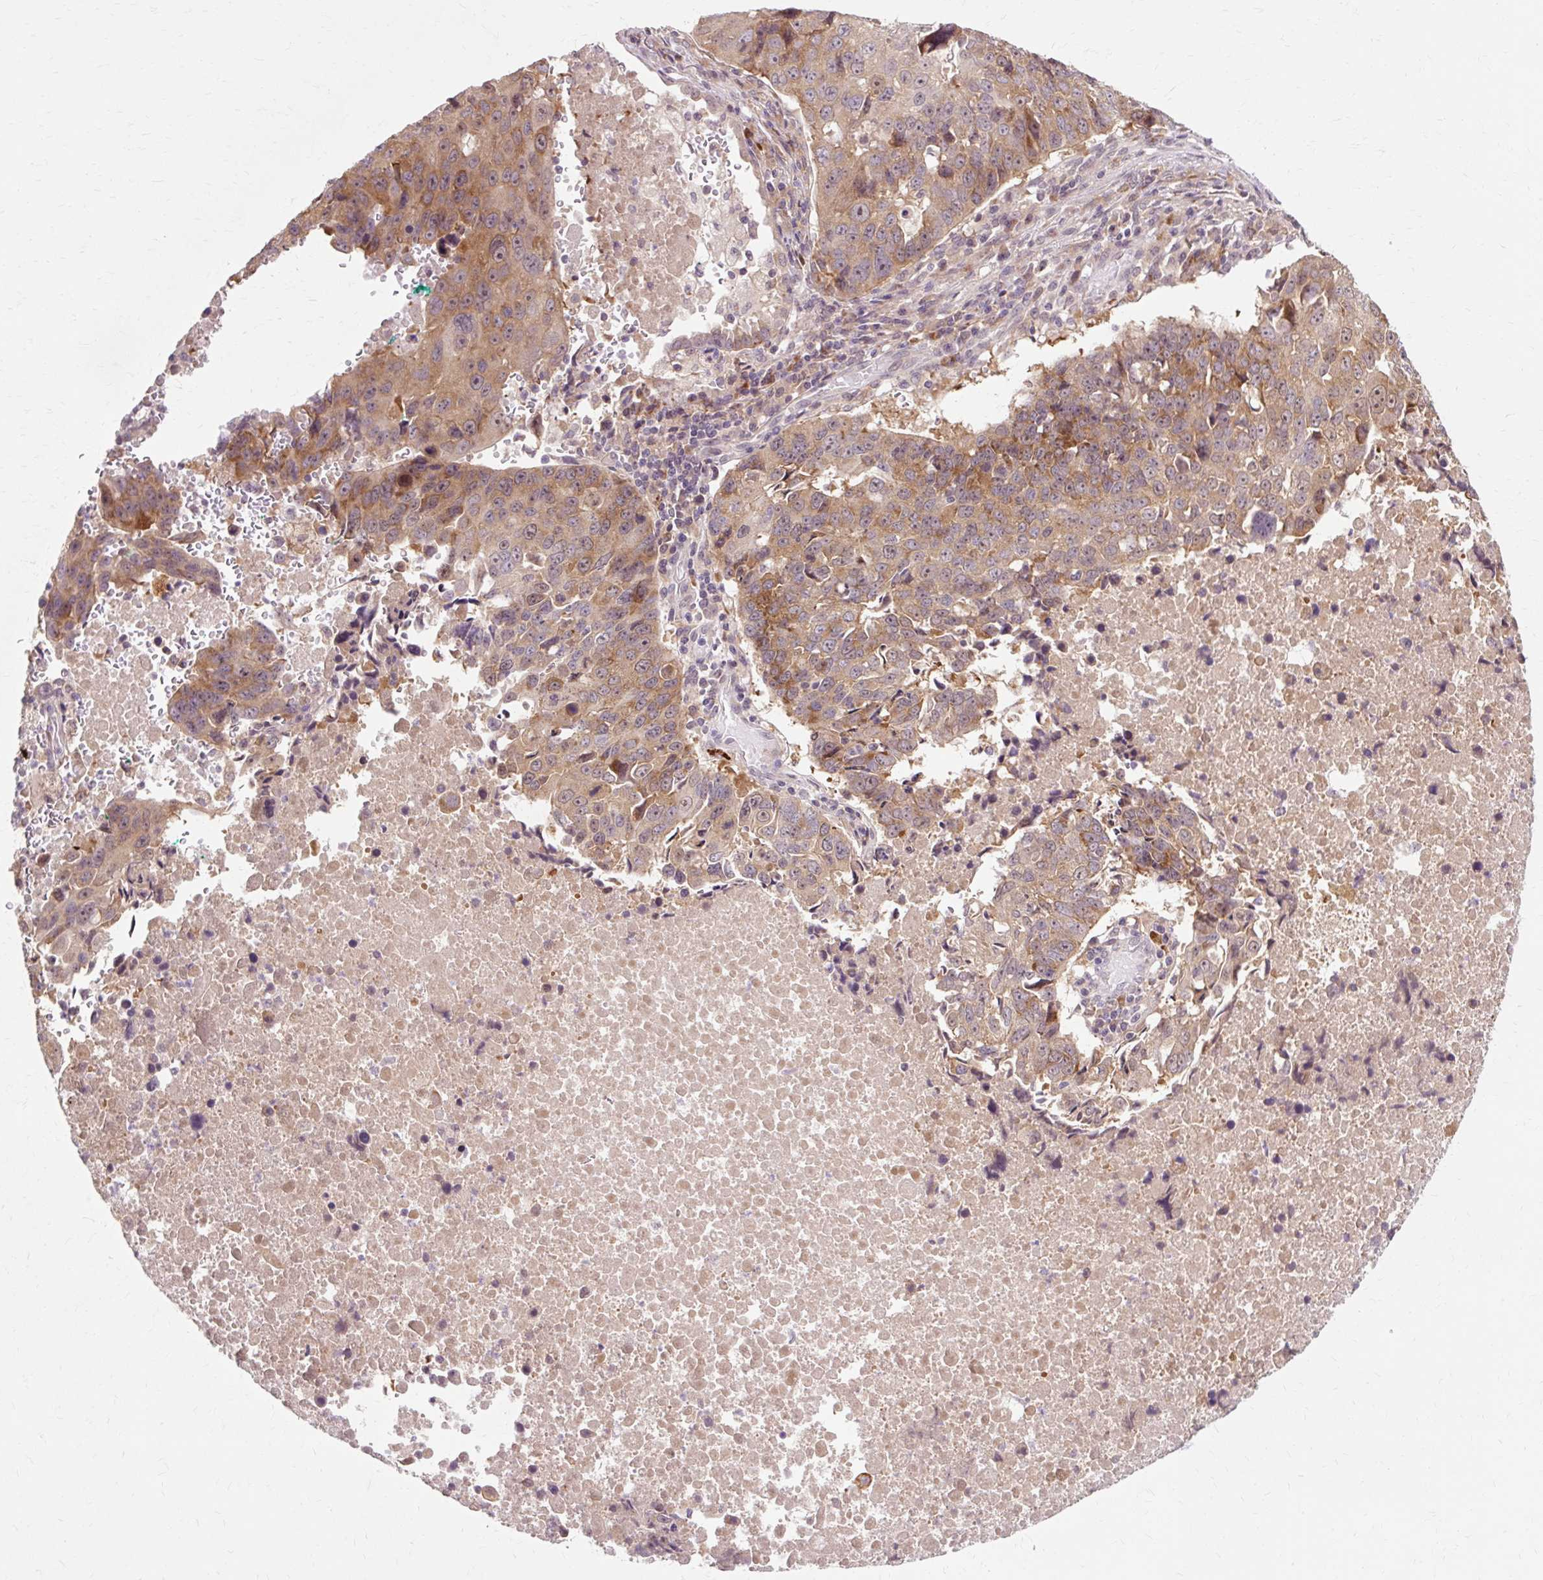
{"staining": {"intensity": "moderate", "quantity": ">75%", "location": "cytoplasmic/membranous"}, "tissue": "lung cancer", "cell_type": "Tumor cells", "image_type": "cancer", "snomed": [{"axis": "morphology", "description": "Squamous cell carcinoma, NOS"}, {"axis": "topography", "description": "Lung"}], "caption": "This micrograph shows immunohistochemistry staining of human lung cancer, with medium moderate cytoplasmic/membranous staining in about >75% of tumor cells.", "gene": "GEMIN2", "patient": {"sex": "female", "age": 66}}